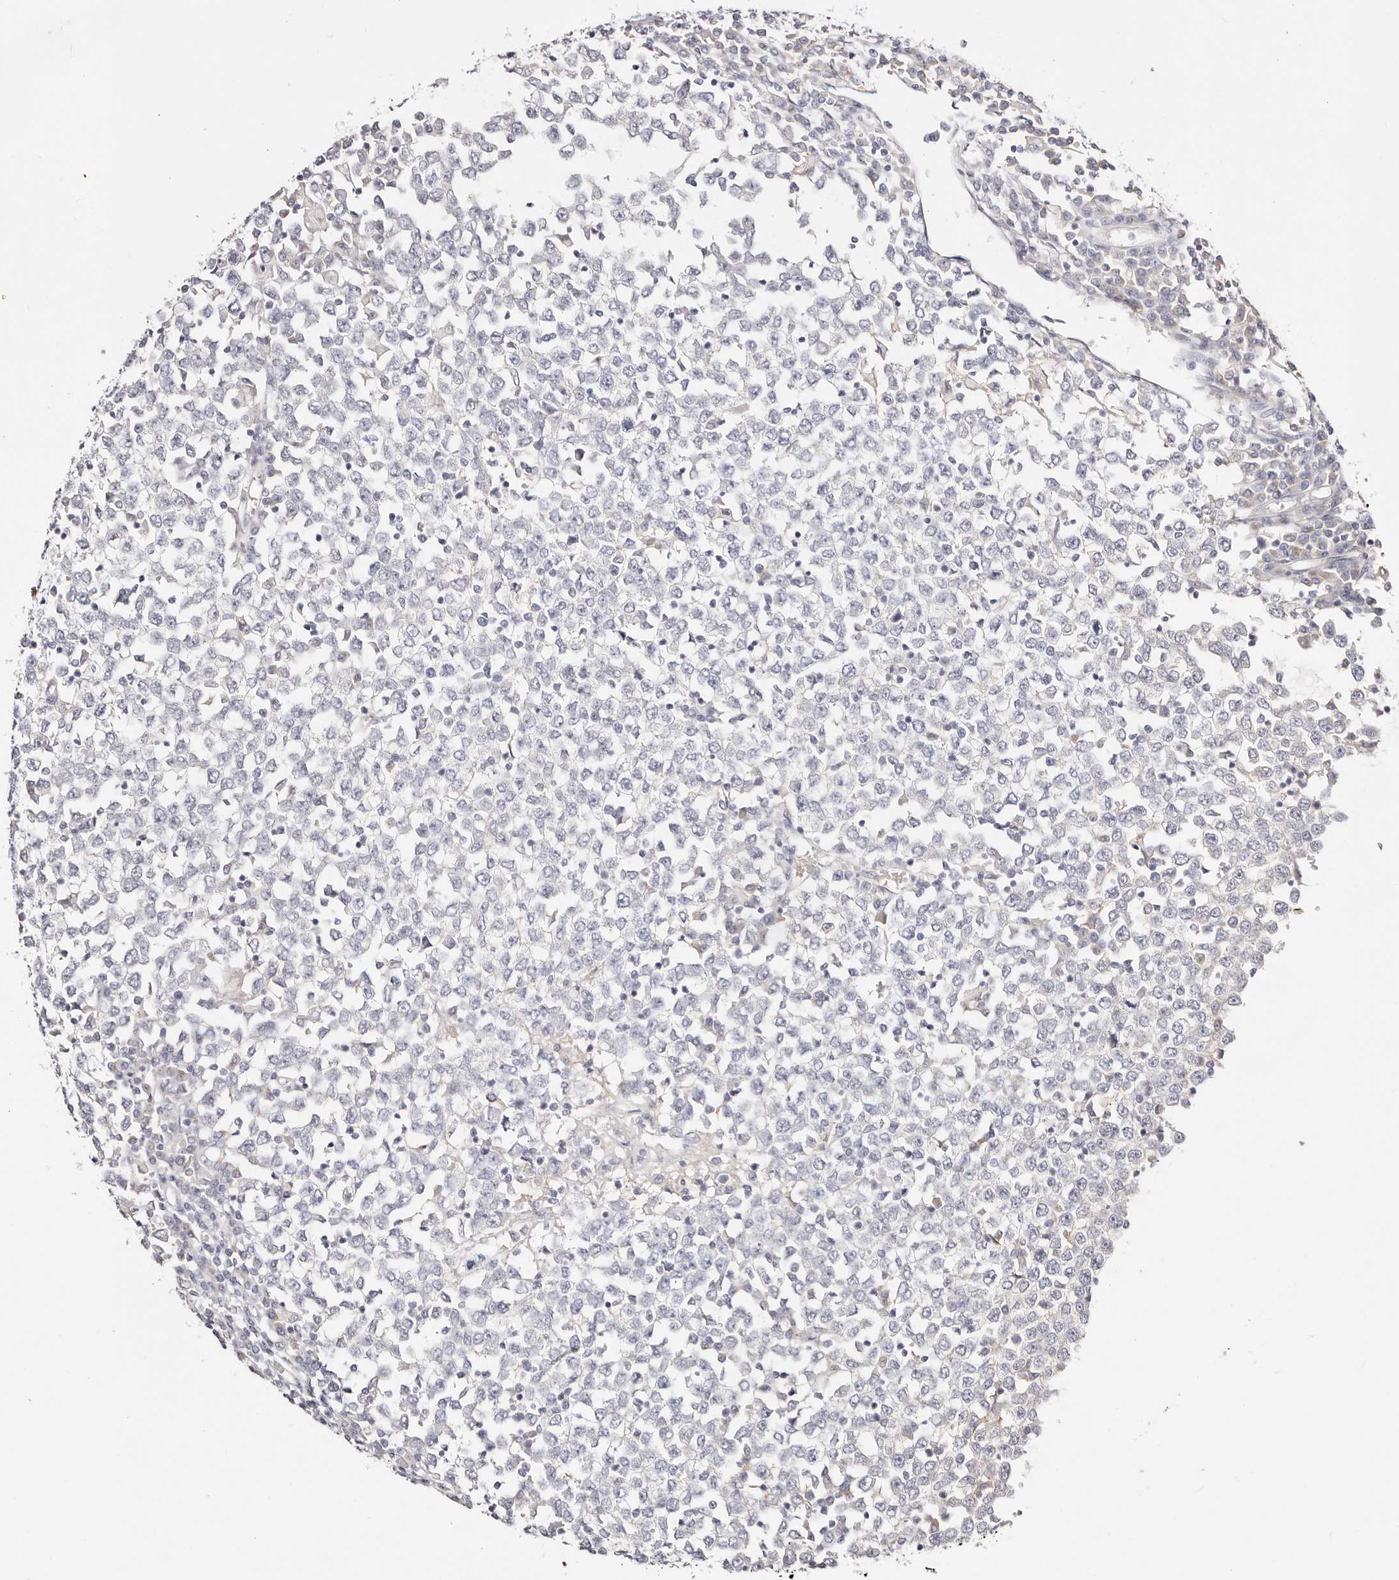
{"staining": {"intensity": "negative", "quantity": "none", "location": "none"}, "tissue": "testis cancer", "cell_type": "Tumor cells", "image_type": "cancer", "snomed": [{"axis": "morphology", "description": "Seminoma, NOS"}, {"axis": "topography", "description": "Testis"}], "caption": "This is a photomicrograph of immunohistochemistry (IHC) staining of seminoma (testis), which shows no staining in tumor cells.", "gene": "DNASE1", "patient": {"sex": "male", "age": 65}}